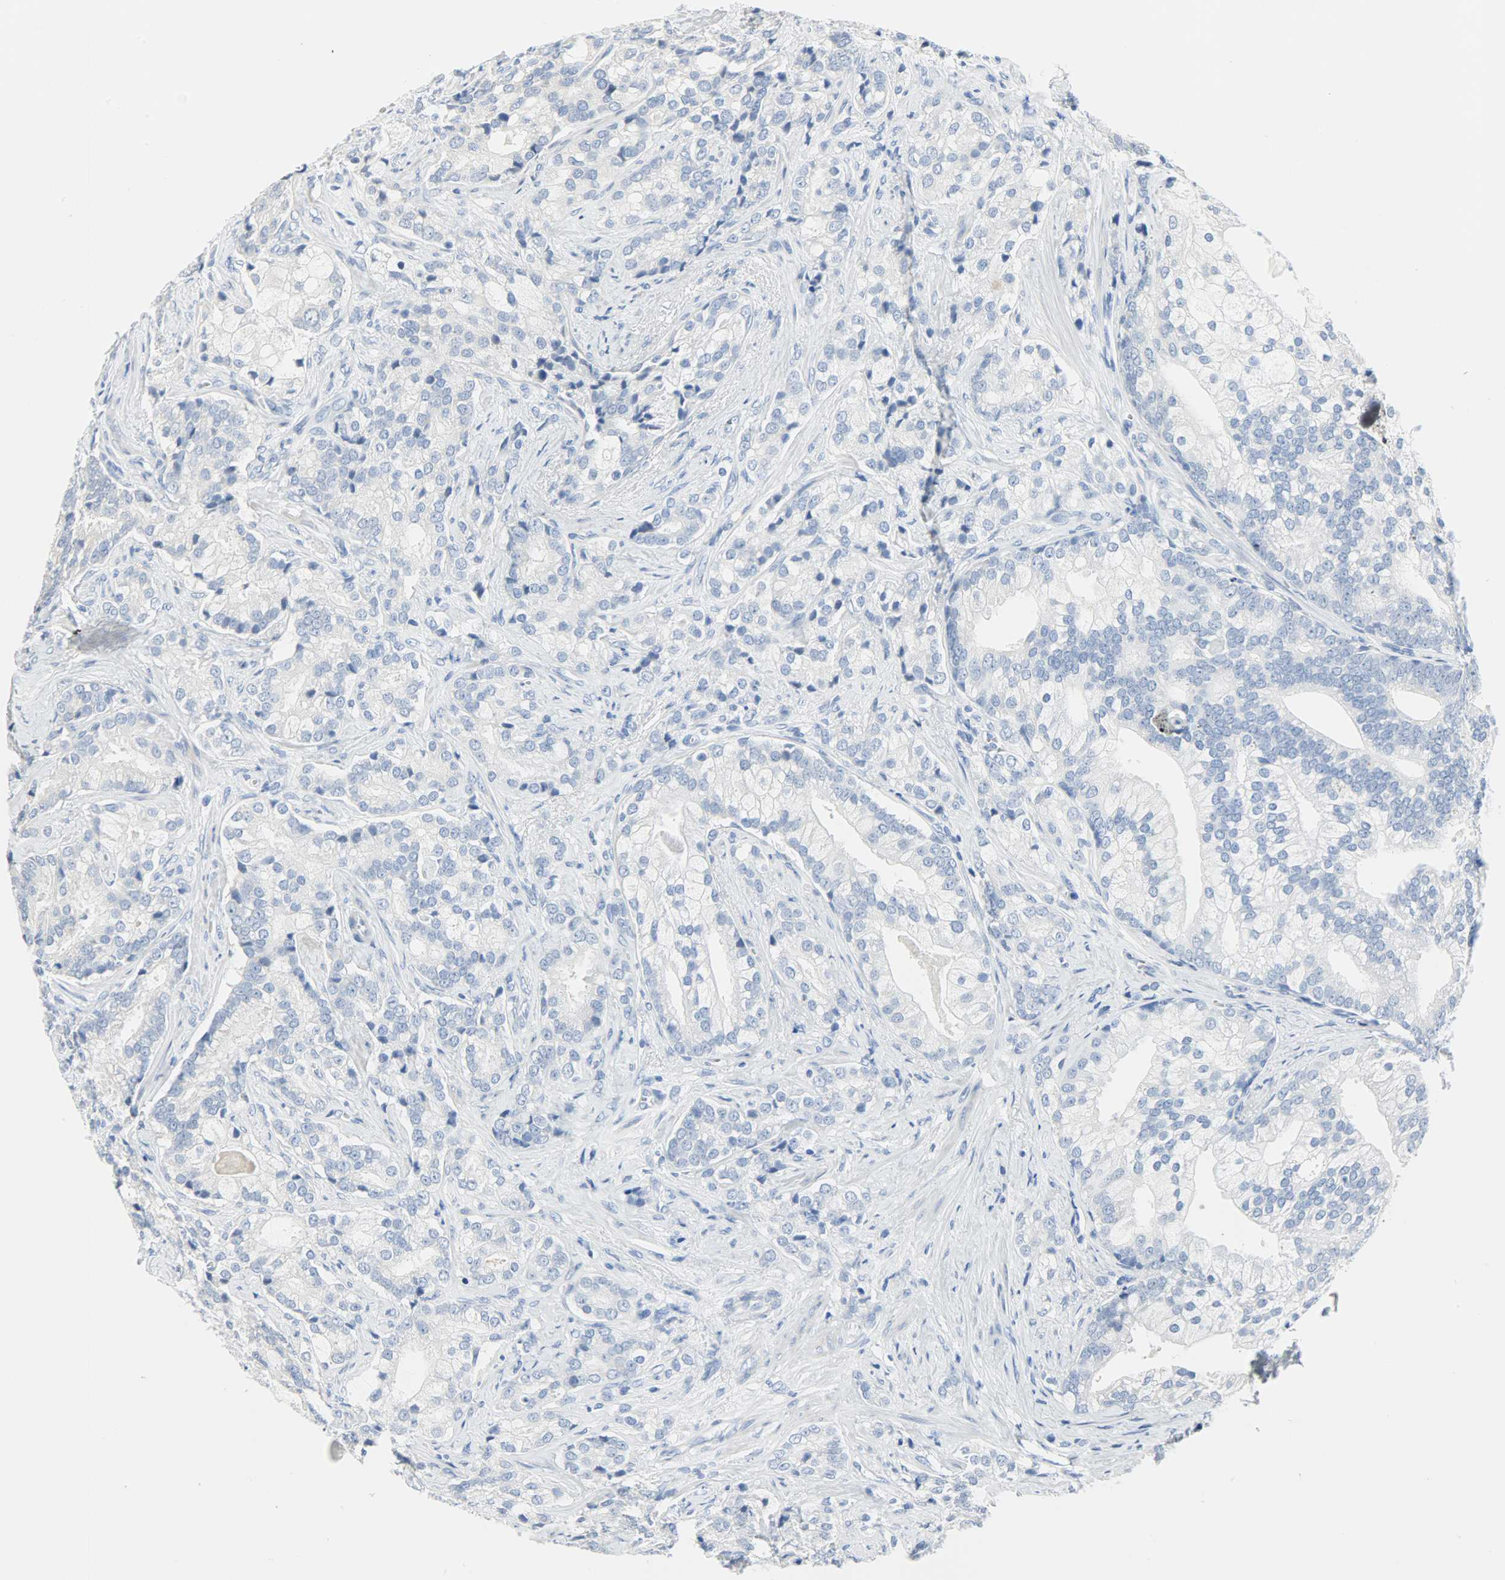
{"staining": {"intensity": "negative", "quantity": "none", "location": "none"}, "tissue": "prostate cancer", "cell_type": "Tumor cells", "image_type": "cancer", "snomed": [{"axis": "morphology", "description": "Adenocarcinoma, Low grade"}, {"axis": "topography", "description": "Prostate"}], "caption": "Tumor cells show no significant staining in prostate cancer (low-grade adenocarcinoma). The staining is performed using DAB (3,3'-diaminobenzidine) brown chromogen with nuclei counter-stained in using hematoxylin.", "gene": "CEBPE", "patient": {"sex": "male", "age": 58}}